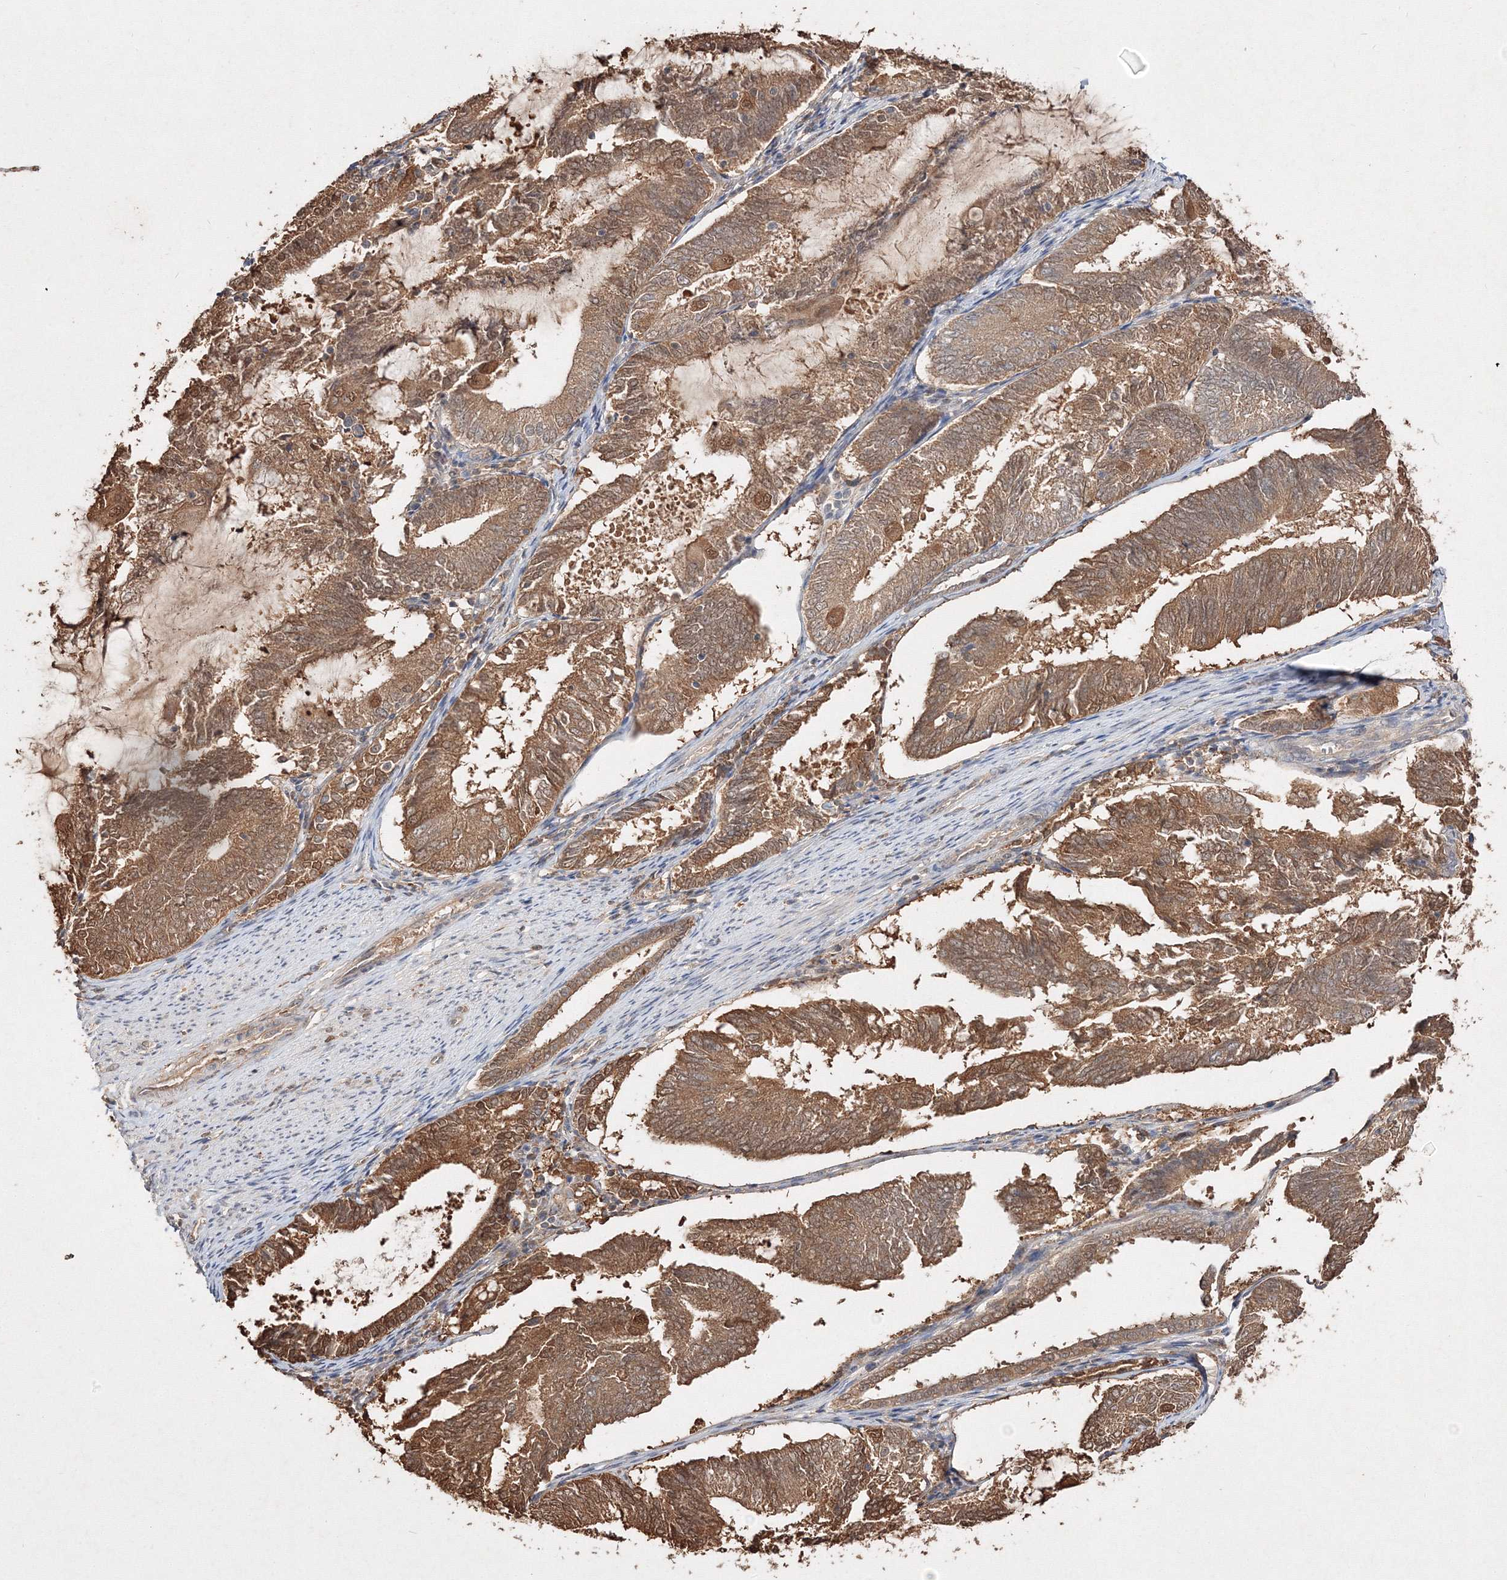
{"staining": {"intensity": "moderate", "quantity": ">75%", "location": "cytoplasmic/membranous,nuclear"}, "tissue": "endometrial cancer", "cell_type": "Tumor cells", "image_type": "cancer", "snomed": [{"axis": "morphology", "description": "Adenocarcinoma, NOS"}, {"axis": "topography", "description": "Endometrium"}], "caption": "The micrograph exhibits a brown stain indicating the presence of a protein in the cytoplasmic/membranous and nuclear of tumor cells in endometrial cancer (adenocarcinoma). Using DAB (brown) and hematoxylin (blue) stains, captured at high magnification using brightfield microscopy.", "gene": "S100A11", "patient": {"sex": "female", "age": 81}}